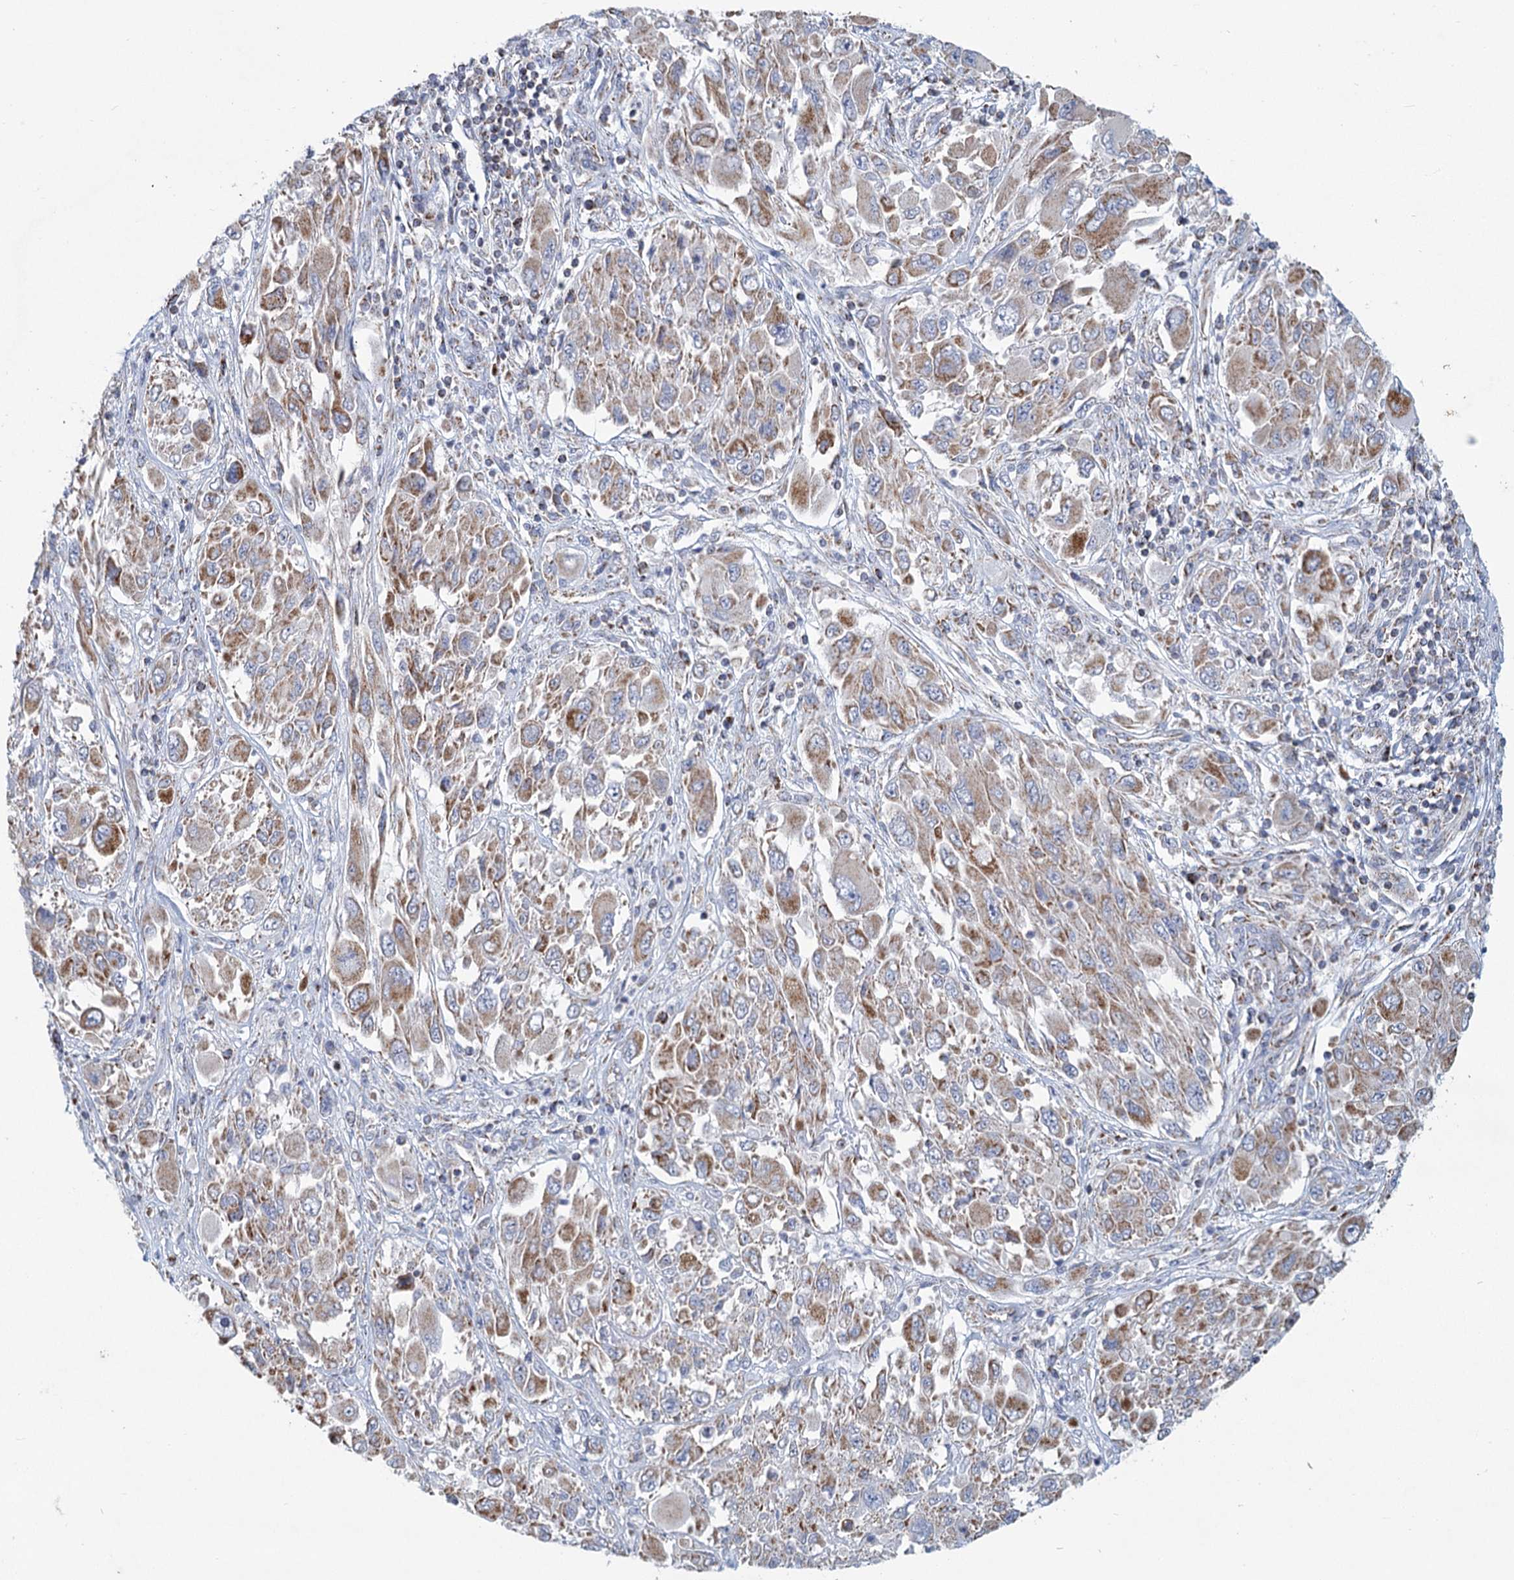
{"staining": {"intensity": "moderate", "quantity": "25%-75%", "location": "cytoplasmic/membranous"}, "tissue": "melanoma", "cell_type": "Tumor cells", "image_type": "cancer", "snomed": [{"axis": "morphology", "description": "Malignant melanoma, NOS"}, {"axis": "topography", "description": "Skin"}], "caption": "An immunohistochemistry micrograph of neoplastic tissue is shown. Protein staining in brown highlights moderate cytoplasmic/membranous positivity in malignant melanoma within tumor cells.", "gene": "NDUFC2", "patient": {"sex": "female", "age": 91}}